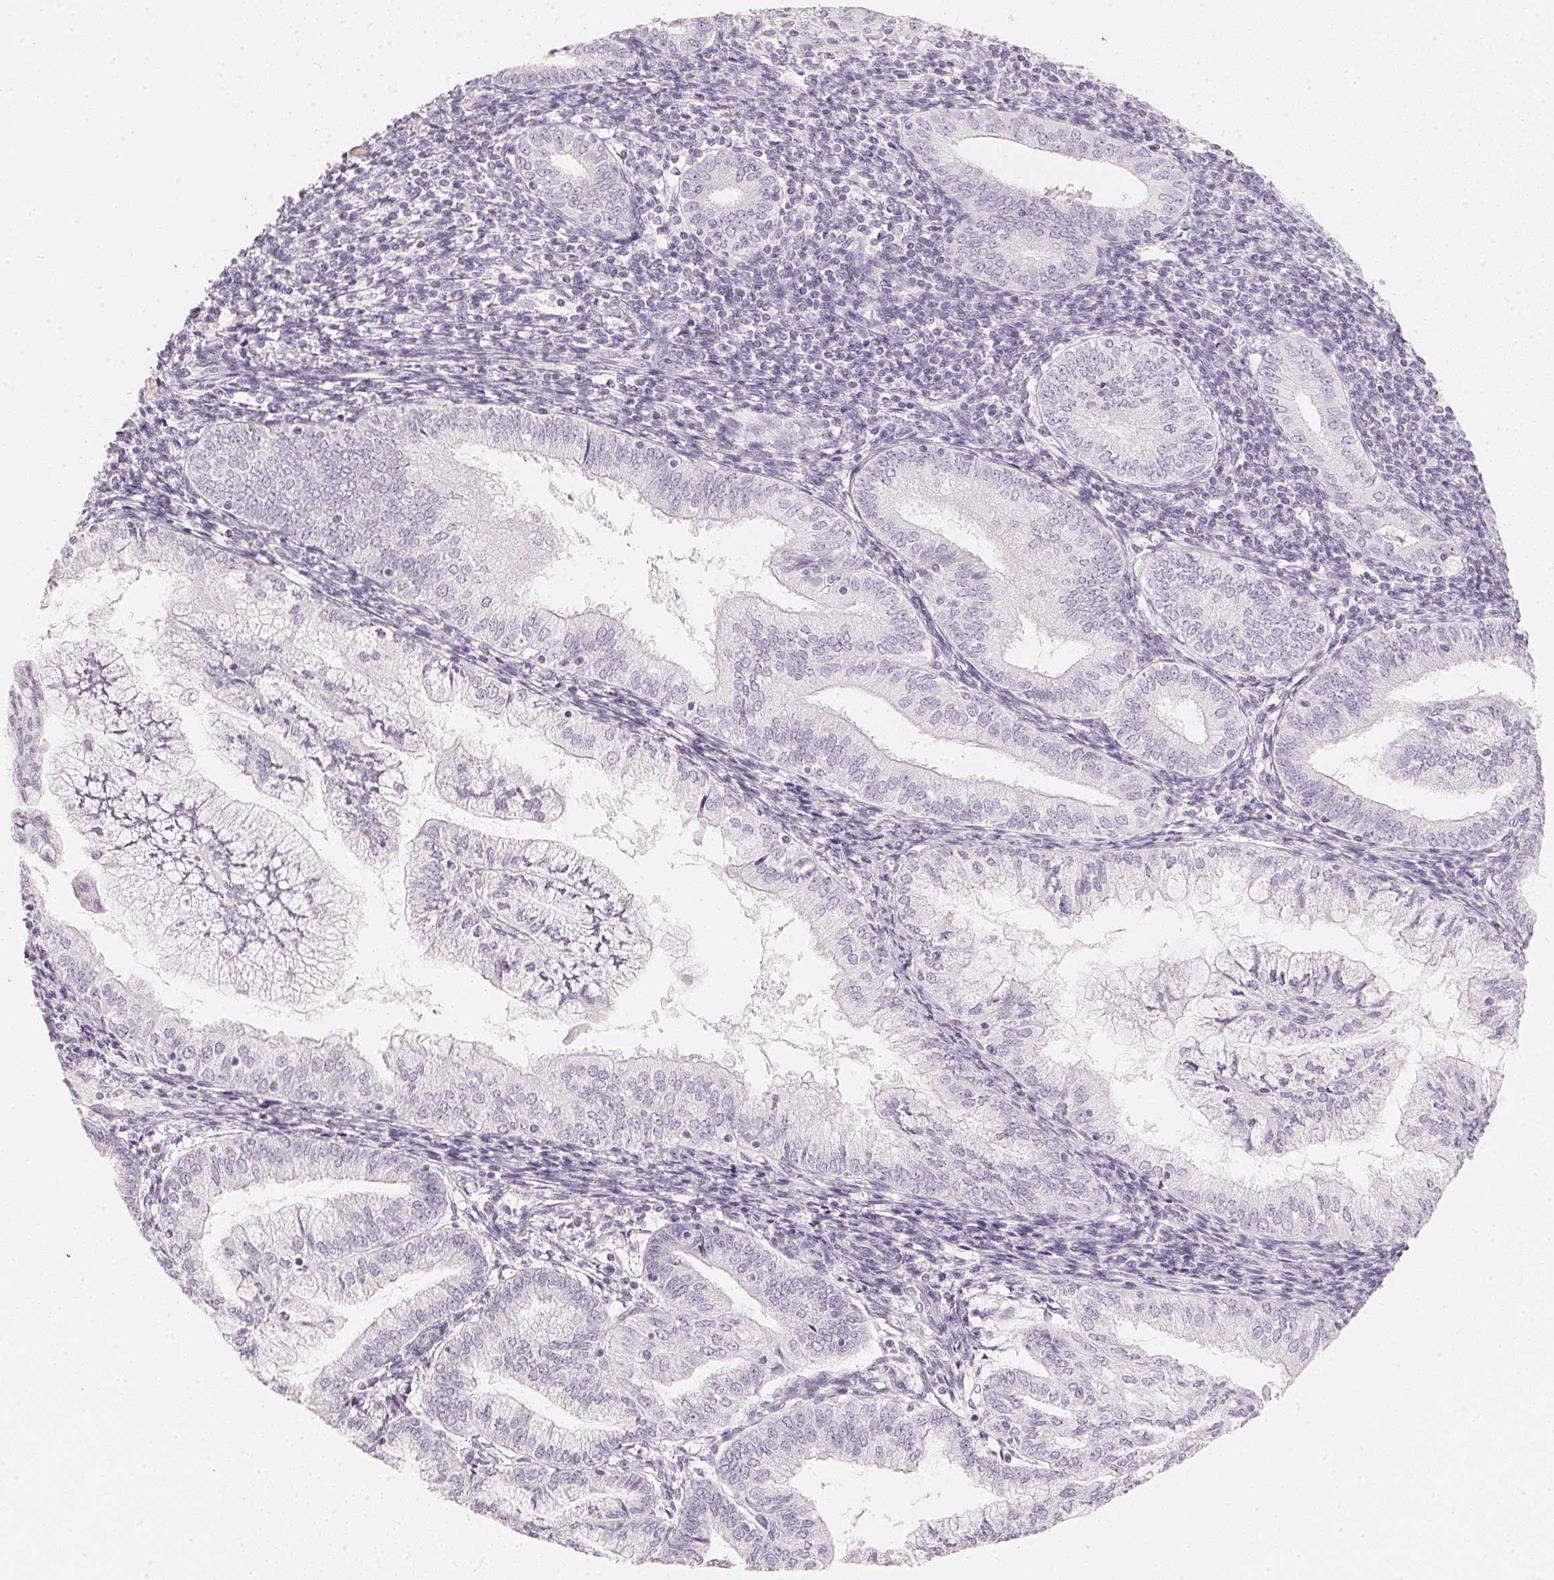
{"staining": {"intensity": "negative", "quantity": "none", "location": "none"}, "tissue": "endometrial cancer", "cell_type": "Tumor cells", "image_type": "cancer", "snomed": [{"axis": "morphology", "description": "Adenocarcinoma, NOS"}, {"axis": "topography", "description": "Endometrium"}], "caption": "High power microscopy histopathology image of an immunohistochemistry (IHC) photomicrograph of endometrial cancer (adenocarcinoma), revealing no significant staining in tumor cells.", "gene": "SLC22A8", "patient": {"sex": "female", "age": 55}}